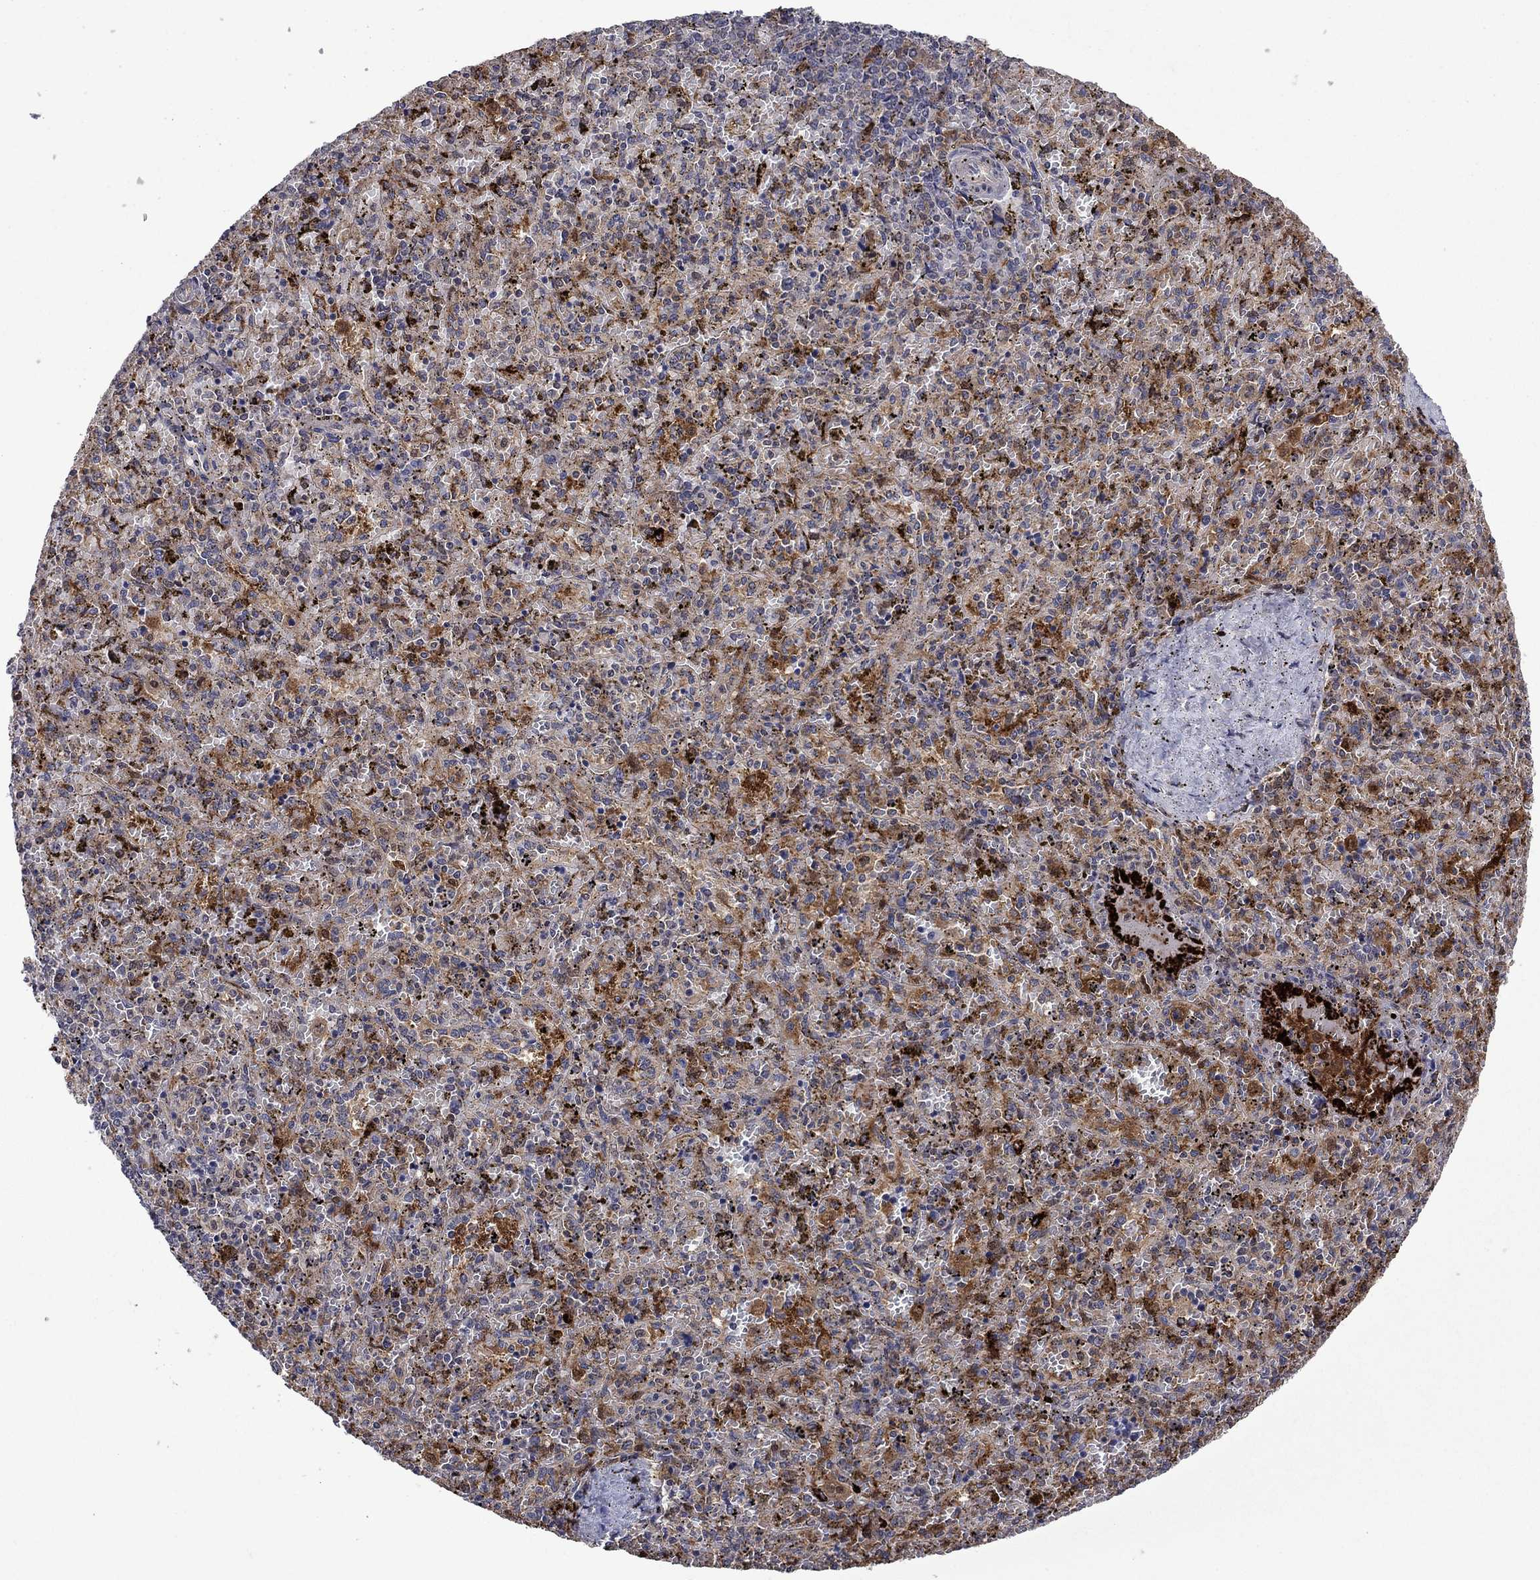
{"staining": {"intensity": "moderate", "quantity": "25%-75%", "location": "cytoplasmic/membranous"}, "tissue": "spleen", "cell_type": "Cells in red pulp", "image_type": "normal", "snomed": [{"axis": "morphology", "description": "Normal tissue, NOS"}, {"axis": "topography", "description": "Spleen"}], "caption": "Cells in red pulp display medium levels of moderate cytoplasmic/membranous expression in about 25%-75% of cells in unremarkable human spleen. (DAB IHC, brown staining for protein, blue staining for nuclei).", "gene": "TPMT", "patient": {"sex": "female", "age": 50}}